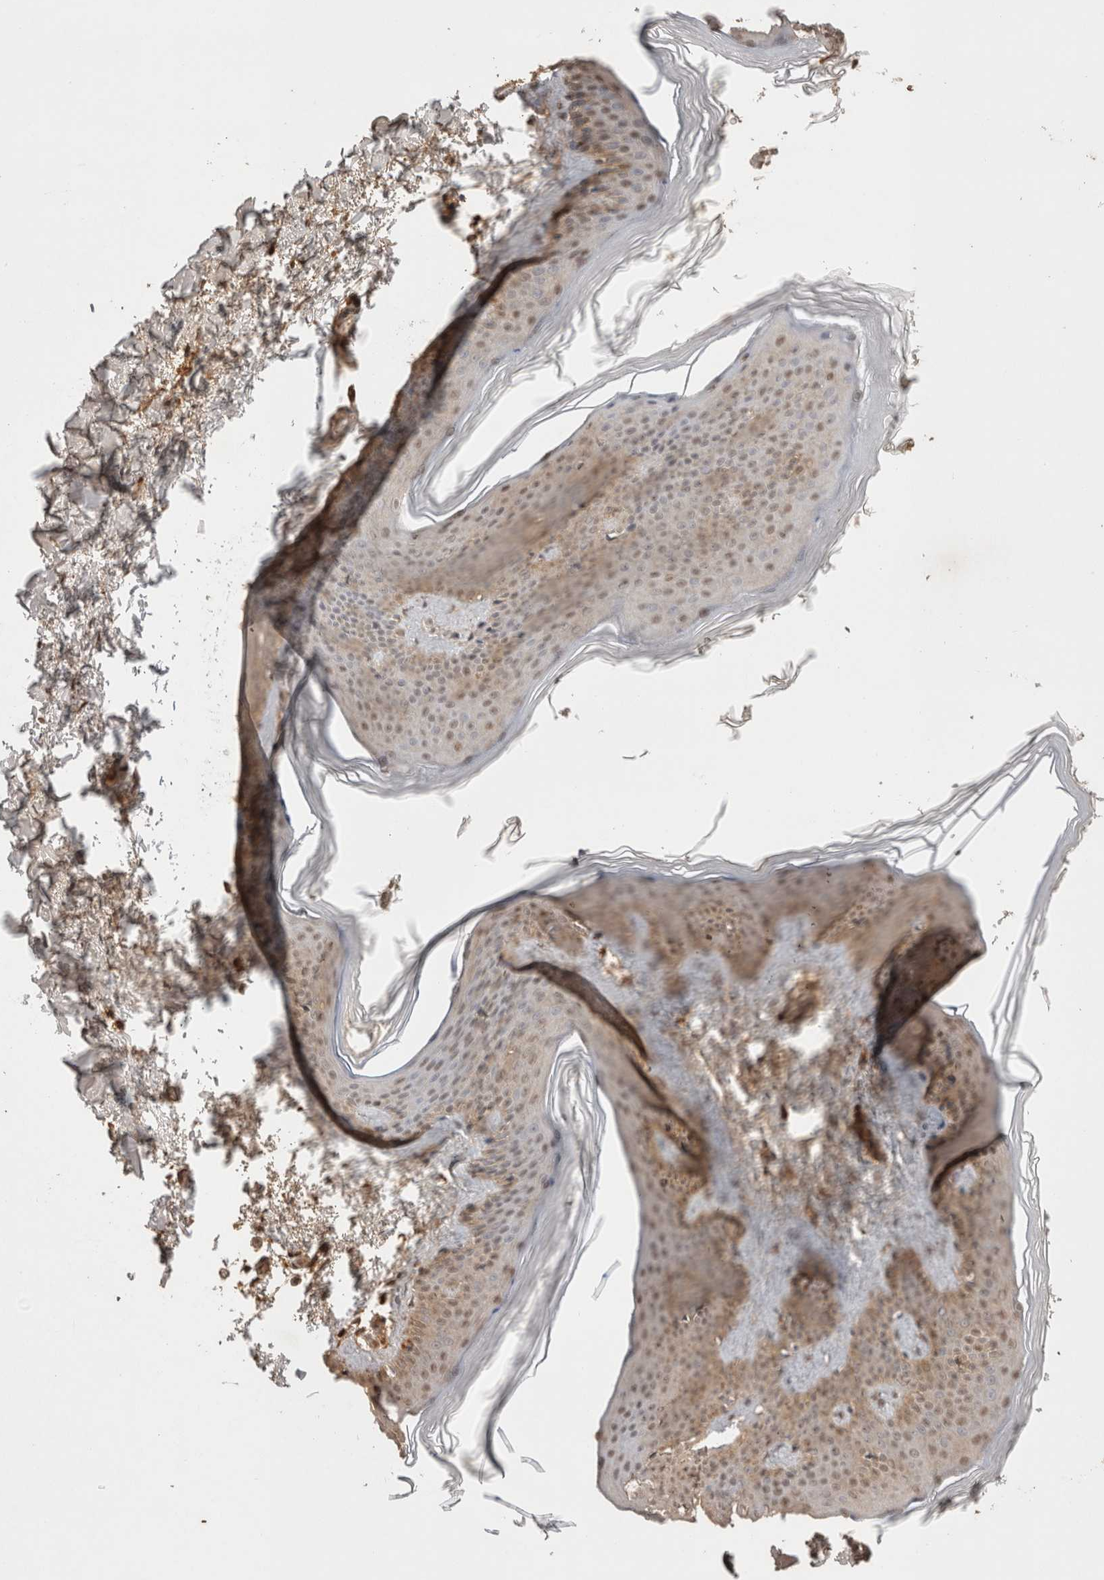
{"staining": {"intensity": "moderate", "quantity": ">75%", "location": "cytoplasmic/membranous"}, "tissue": "skin", "cell_type": "Fibroblasts", "image_type": "normal", "snomed": [{"axis": "morphology", "description": "Normal tissue, NOS"}, {"axis": "topography", "description": "Skin"}], "caption": "Skin was stained to show a protein in brown. There is medium levels of moderate cytoplasmic/membranous expression in approximately >75% of fibroblasts. (Brightfield microscopy of DAB IHC at high magnification).", "gene": "PRMT3", "patient": {"sex": "female", "age": 27}}